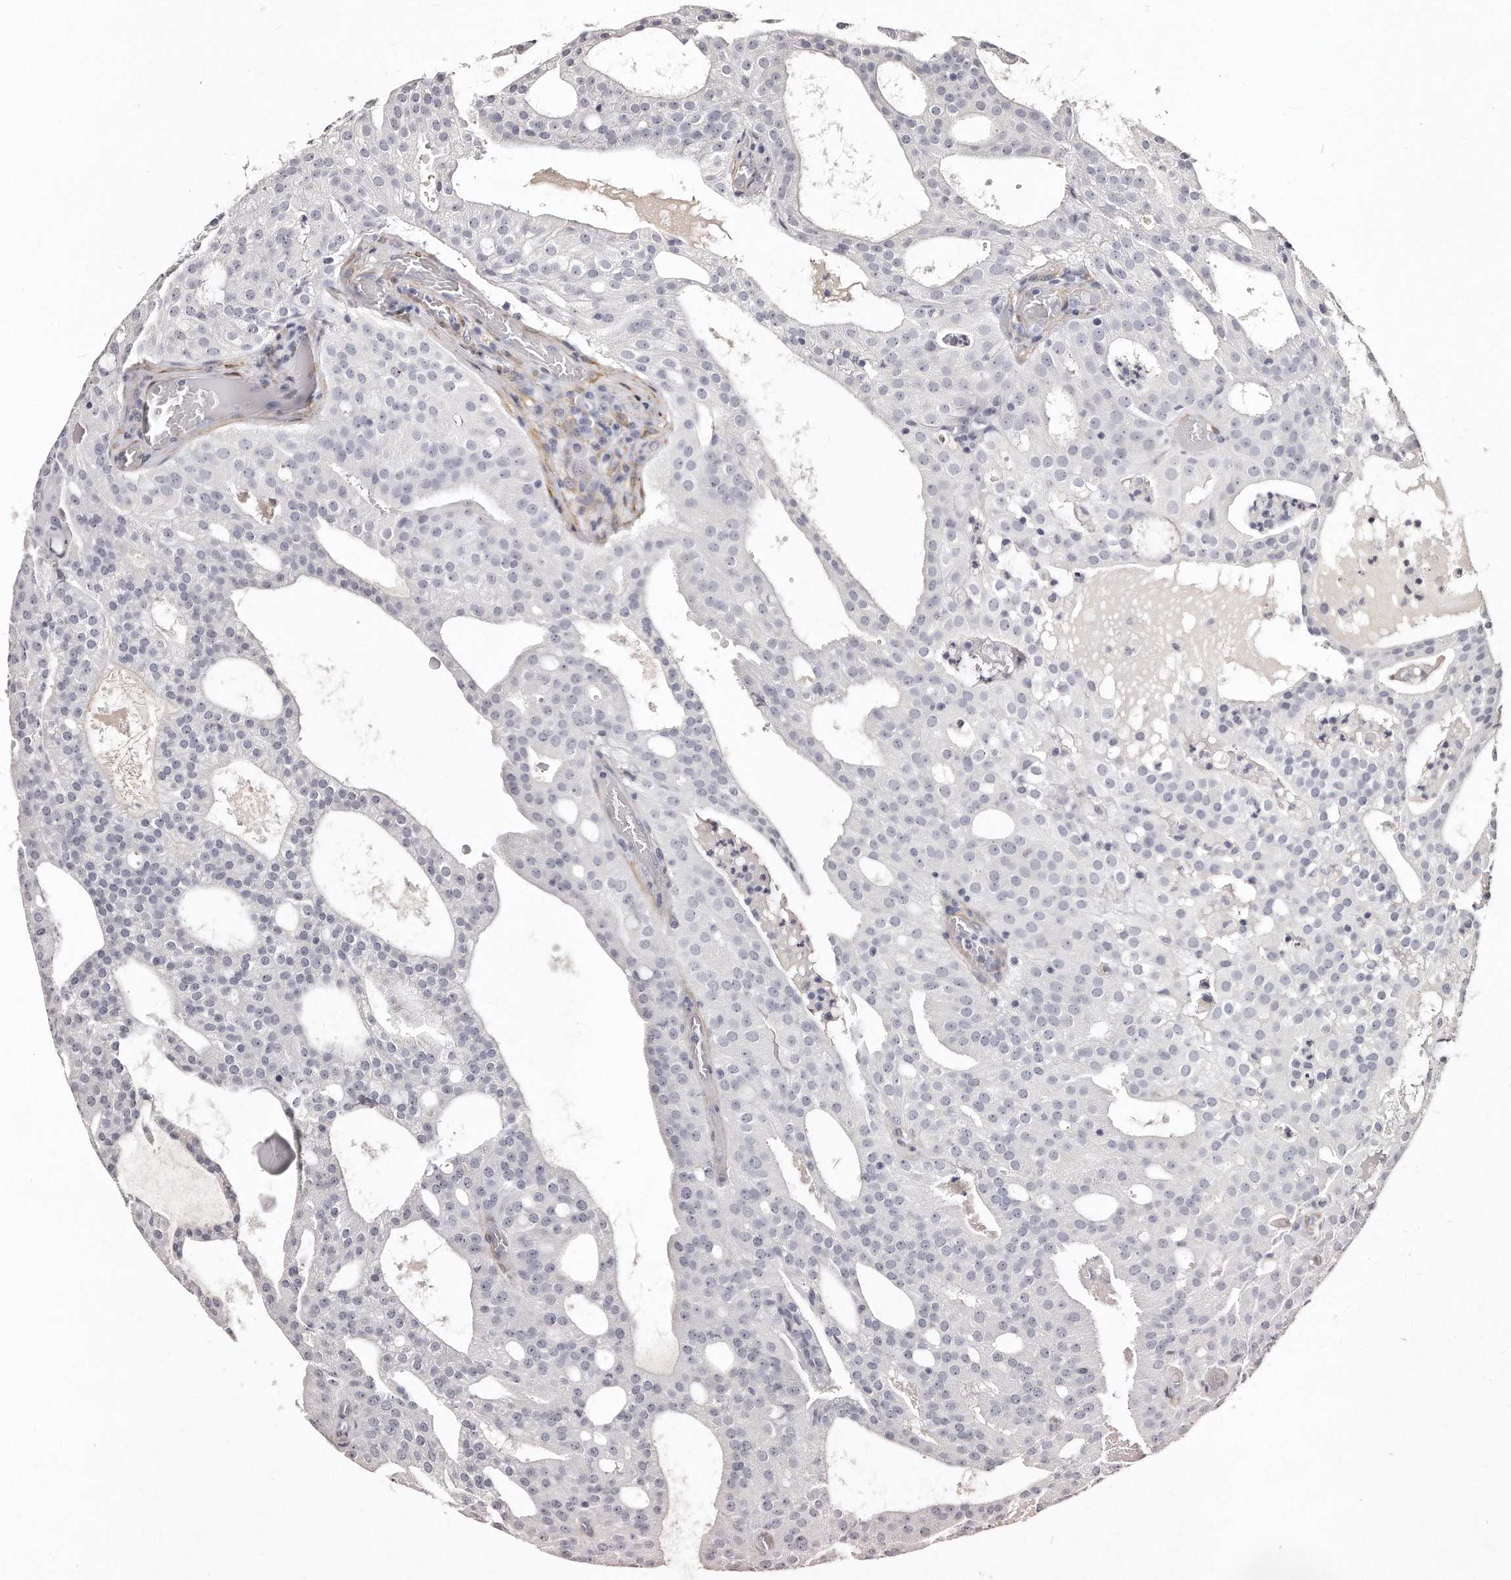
{"staining": {"intensity": "negative", "quantity": "none", "location": "none"}, "tissue": "prostate cancer", "cell_type": "Tumor cells", "image_type": "cancer", "snomed": [{"axis": "morphology", "description": "Adenocarcinoma, Medium grade"}, {"axis": "topography", "description": "Prostate"}], "caption": "High magnification brightfield microscopy of prostate medium-grade adenocarcinoma stained with DAB (brown) and counterstained with hematoxylin (blue): tumor cells show no significant positivity.", "gene": "LMOD1", "patient": {"sex": "male", "age": 88}}